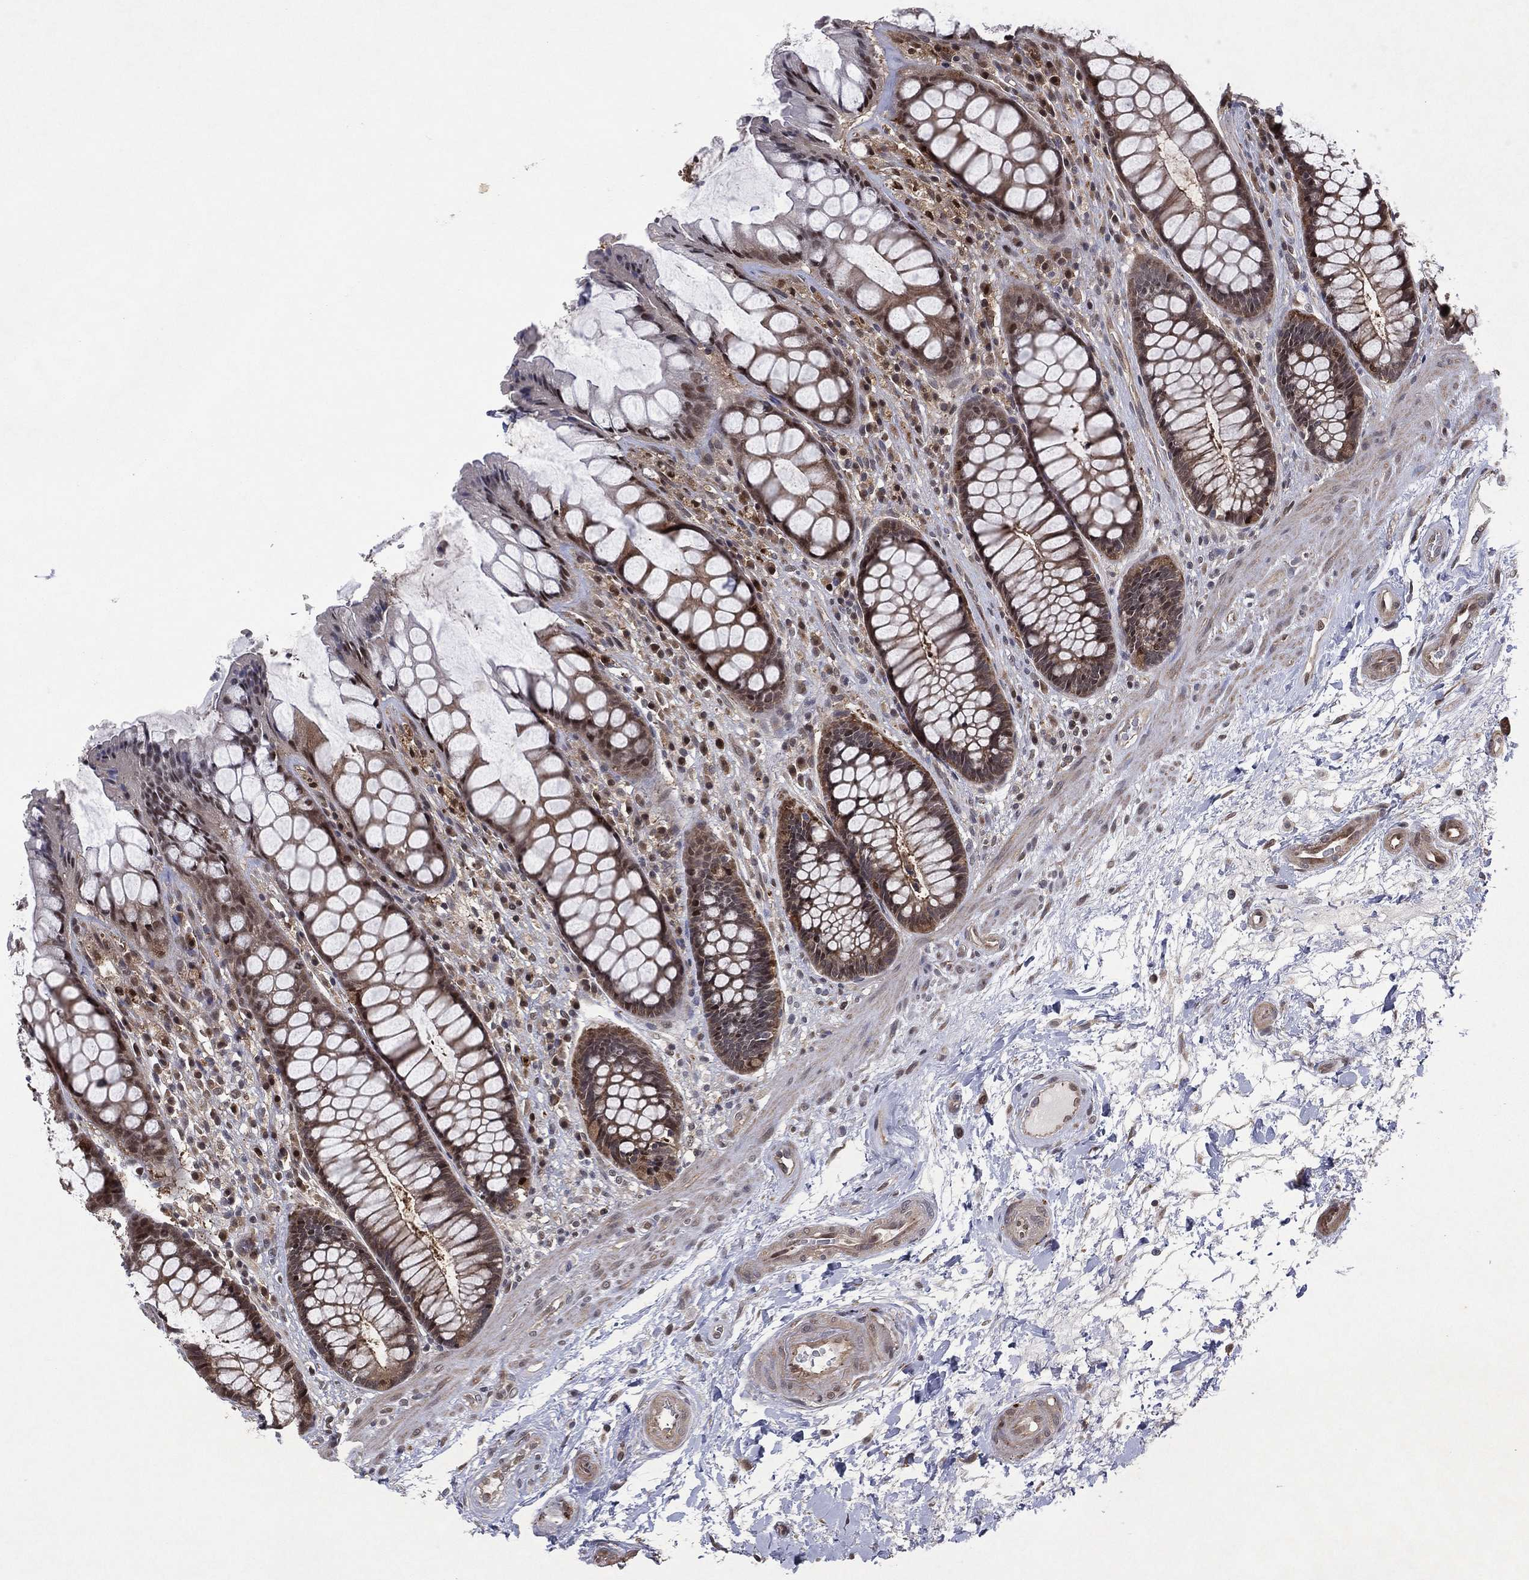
{"staining": {"intensity": "moderate", "quantity": "25%-75%", "location": "nuclear"}, "tissue": "rectum", "cell_type": "Glandular cells", "image_type": "normal", "snomed": [{"axis": "morphology", "description": "Normal tissue, NOS"}, {"axis": "topography", "description": "Rectum"}], "caption": "Protein expression analysis of benign rectum demonstrates moderate nuclear expression in approximately 25%-75% of glandular cells.", "gene": "ICOSLG", "patient": {"sex": "female", "age": 58}}